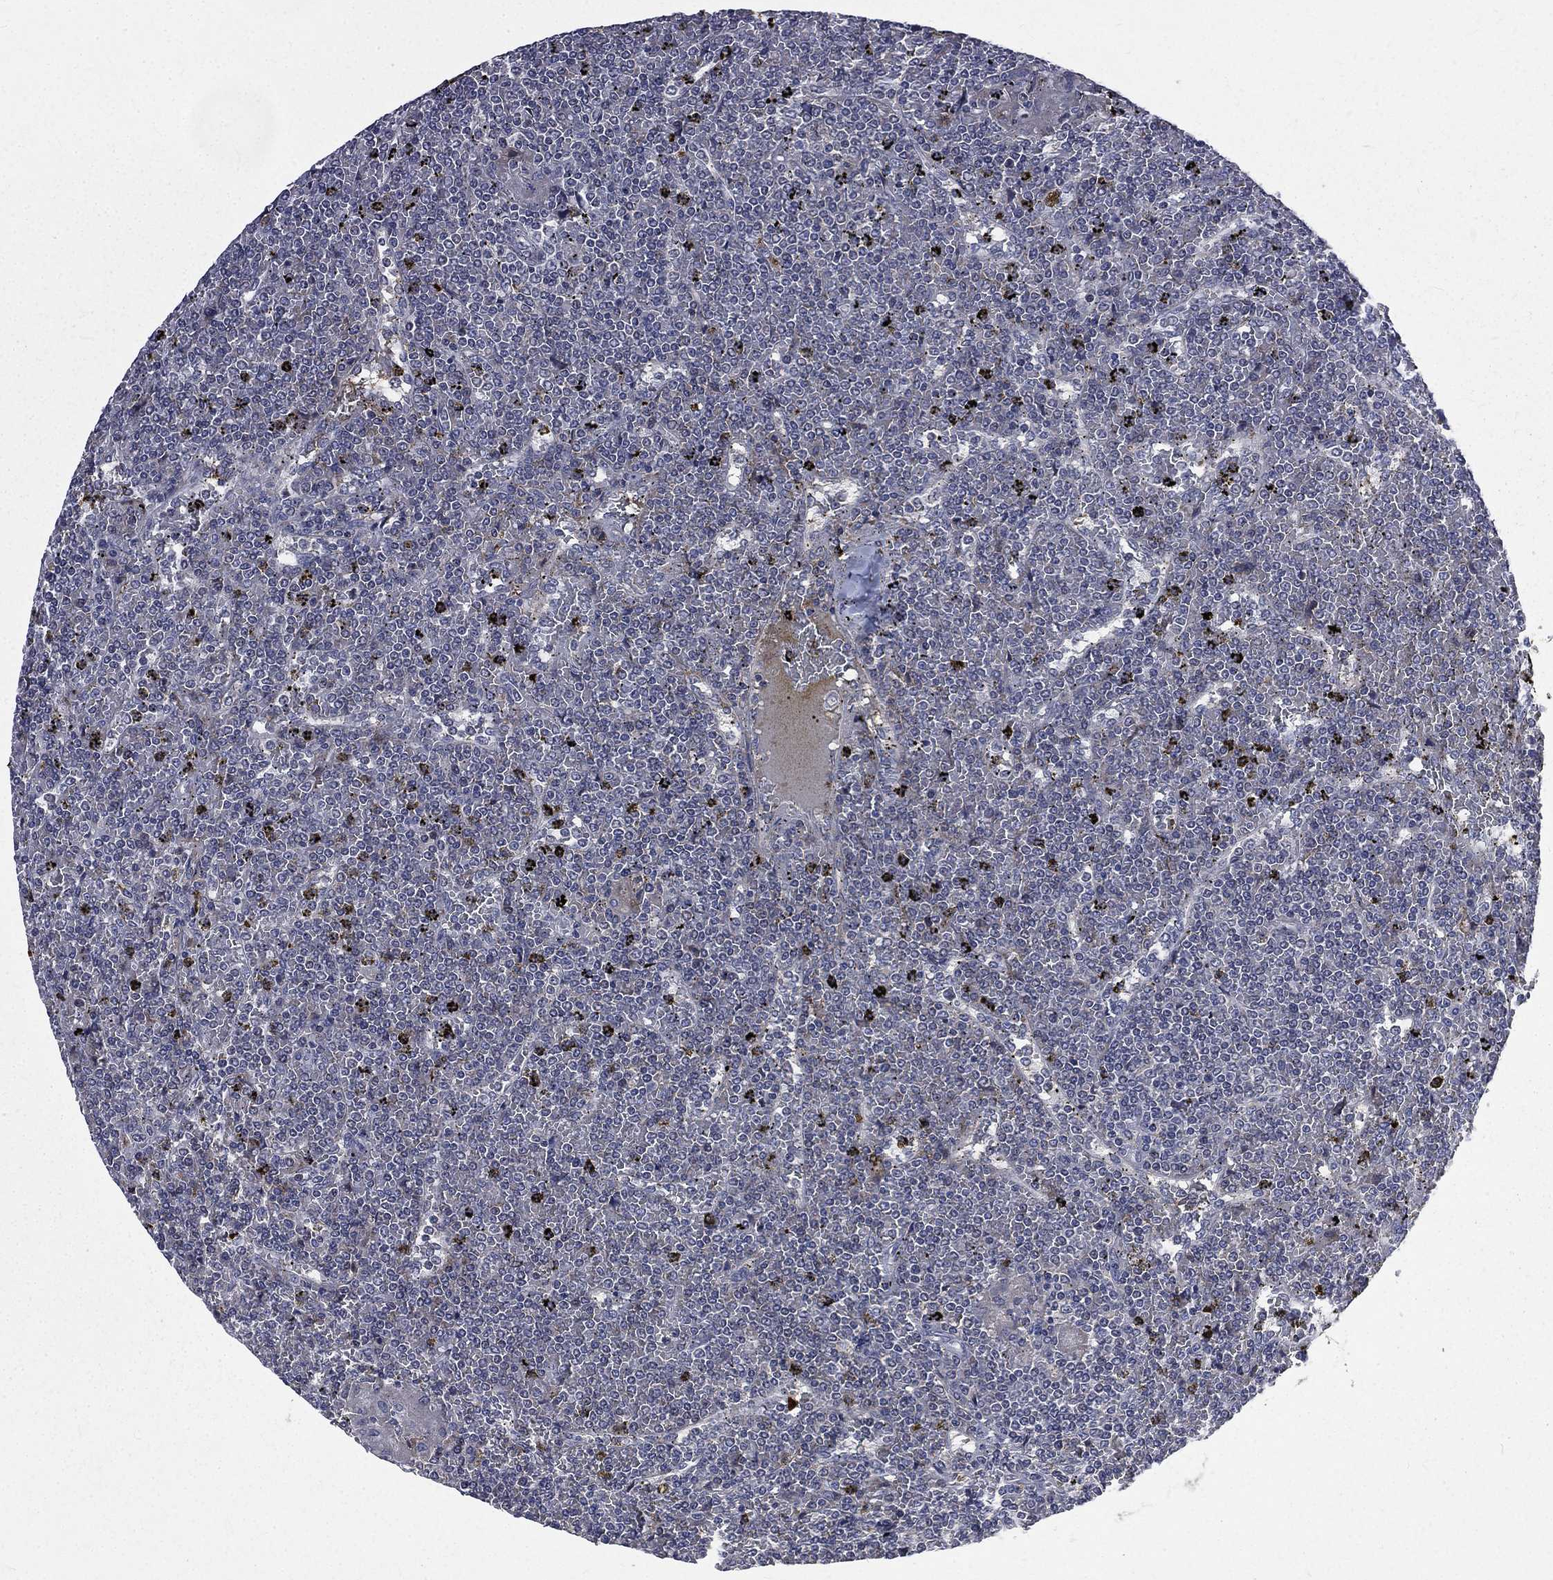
{"staining": {"intensity": "negative", "quantity": "none", "location": "none"}, "tissue": "lymphoma", "cell_type": "Tumor cells", "image_type": "cancer", "snomed": [{"axis": "morphology", "description": "Malignant lymphoma, non-Hodgkin's type, Low grade"}, {"axis": "topography", "description": "Spleen"}], "caption": "Immunohistochemistry (IHC) micrograph of neoplastic tissue: human low-grade malignant lymphoma, non-Hodgkin's type stained with DAB demonstrates no significant protein staining in tumor cells.", "gene": "FGG", "patient": {"sex": "female", "age": 19}}